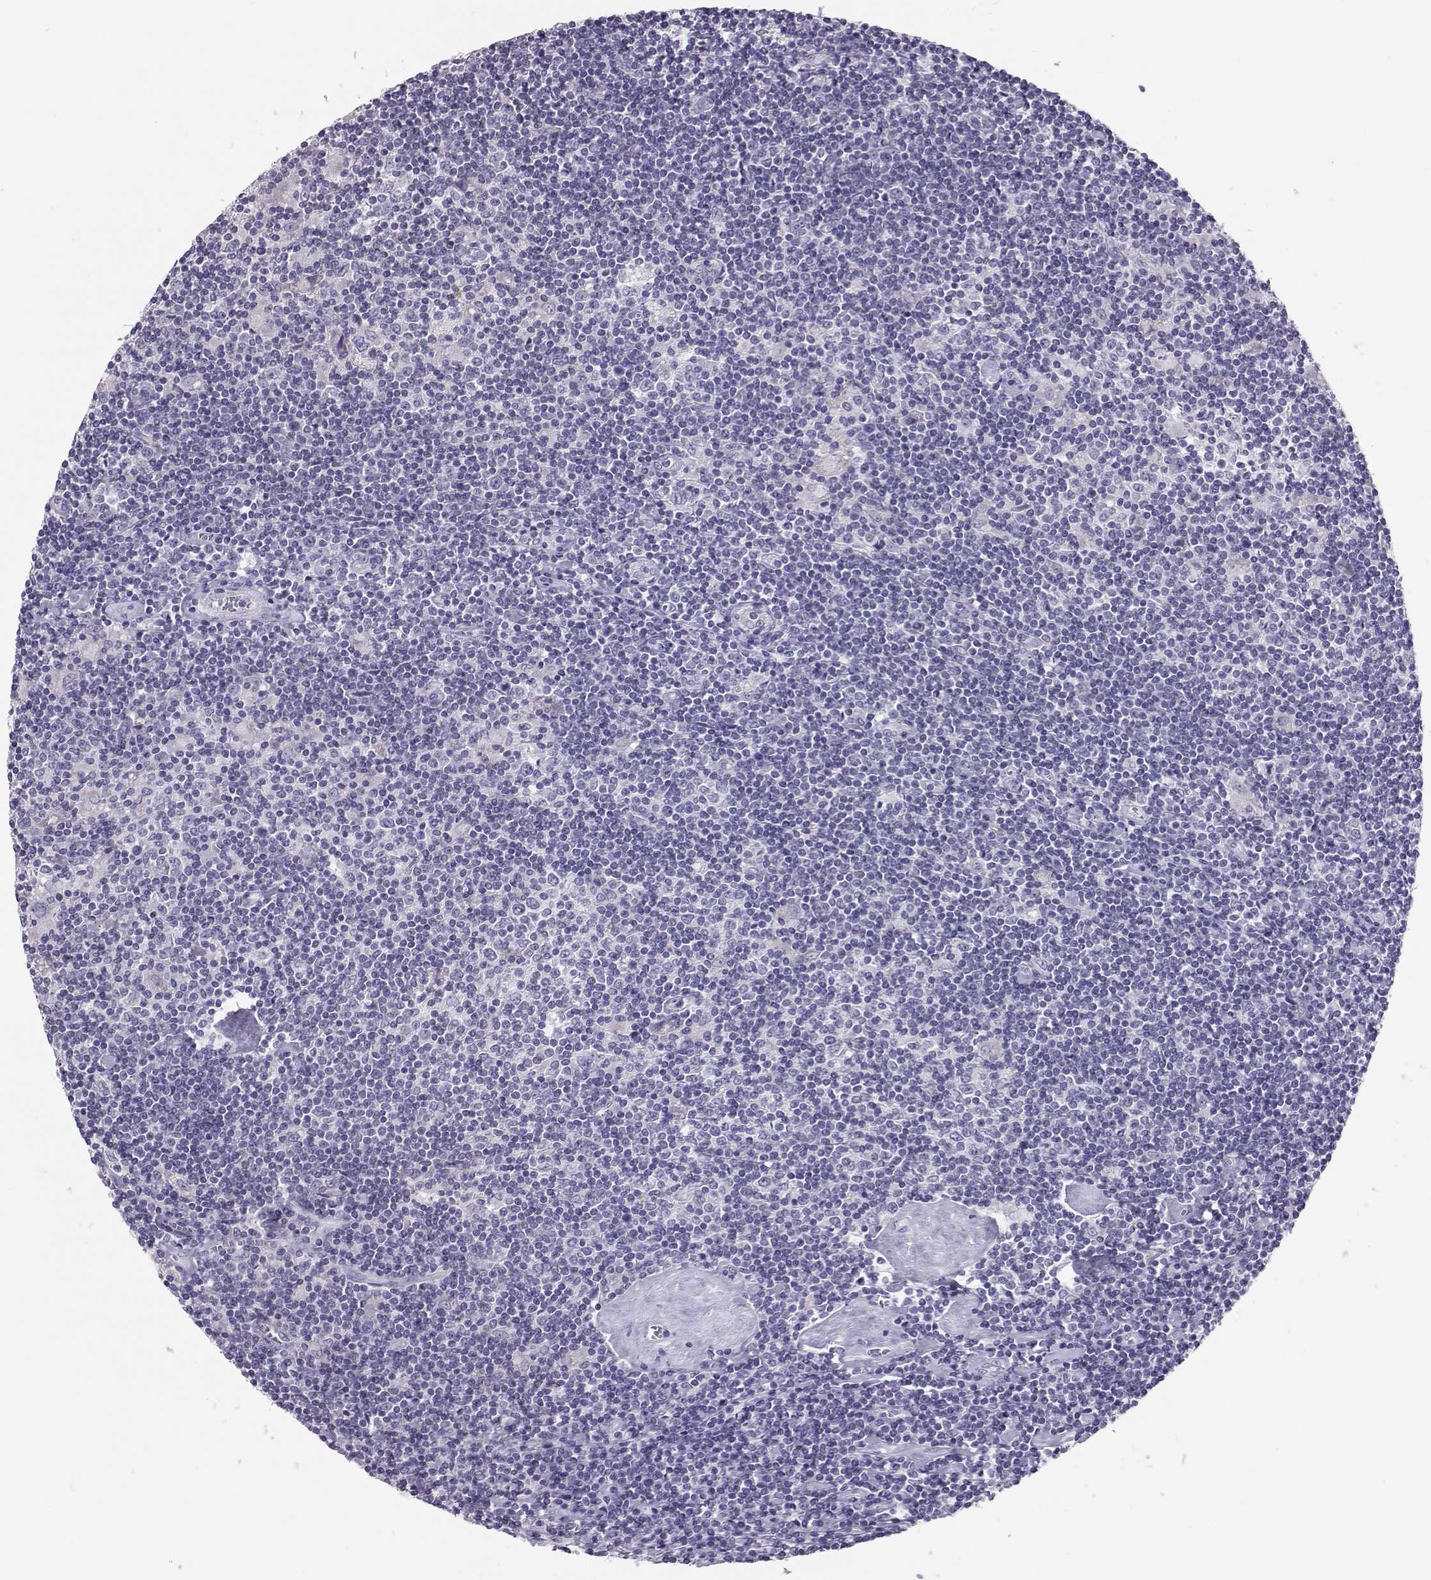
{"staining": {"intensity": "negative", "quantity": "none", "location": "none"}, "tissue": "lymphoma", "cell_type": "Tumor cells", "image_type": "cancer", "snomed": [{"axis": "morphology", "description": "Hodgkin's disease, NOS"}, {"axis": "topography", "description": "Lymph node"}], "caption": "IHC of human Hodgkin's disease displays no expression in tumor cells.", "gene": "DNAAF1", "patient": {"sex": "male", "age": 40}}